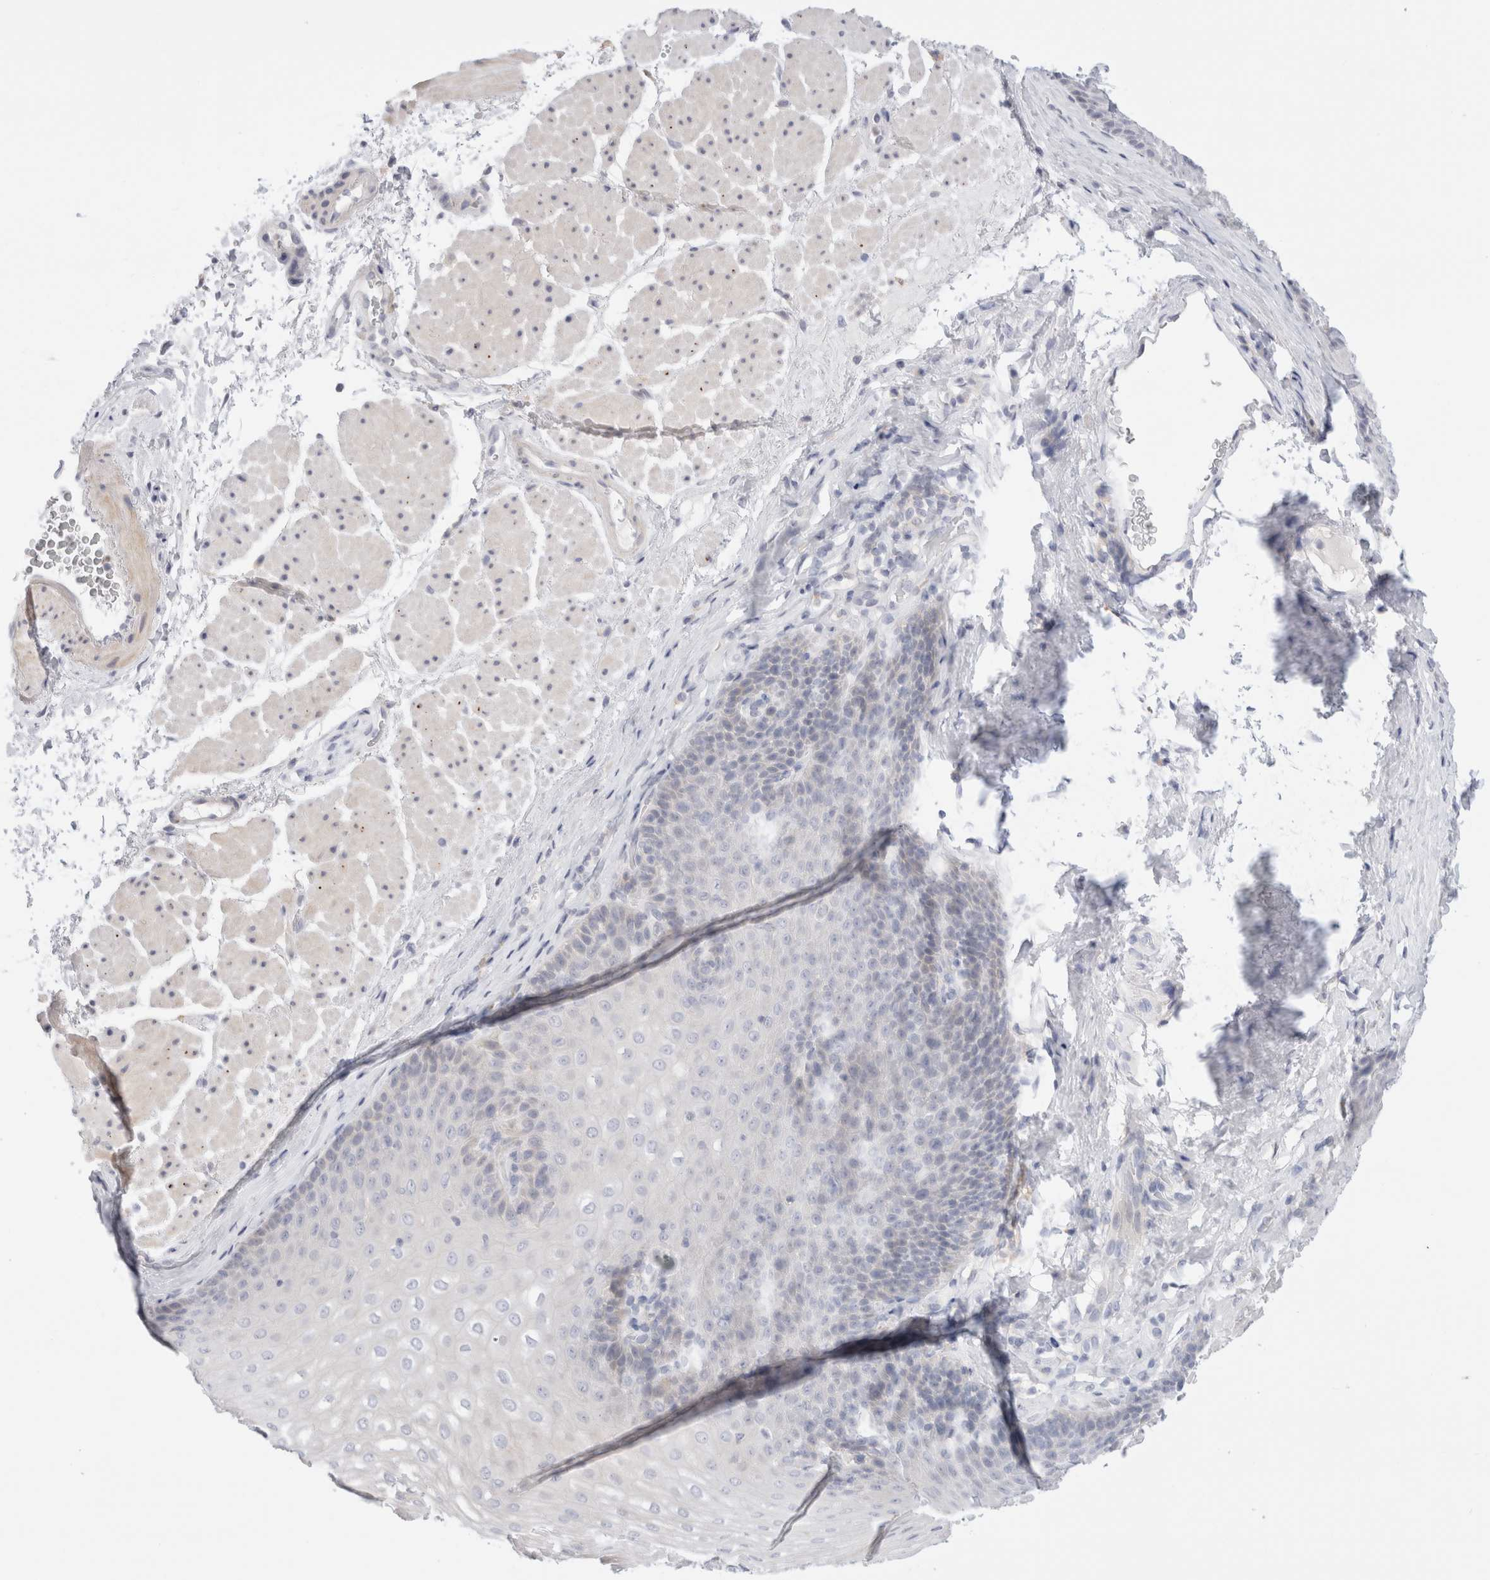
{"staining": {"intensity": "negative", "quantity": "none", "location": "none"}, "tissue": "esophagus", "cell_type": "Squamous epithelial cells", "image_type": "normal", "snomed": [{"axis": "morphology", "description": "Normal tissue, NOS"}, {"axis": "topography", "description": "Esophagus"}], "caption": "IHC histopathology image of unremarkable human esophagus stained for a protein (brown), which reveals no positivity in squamous epithelial cells. (DAB IHC, high magnification).", "gene": "ADAM30", "patient": {"sex": "female", "age": 66}}